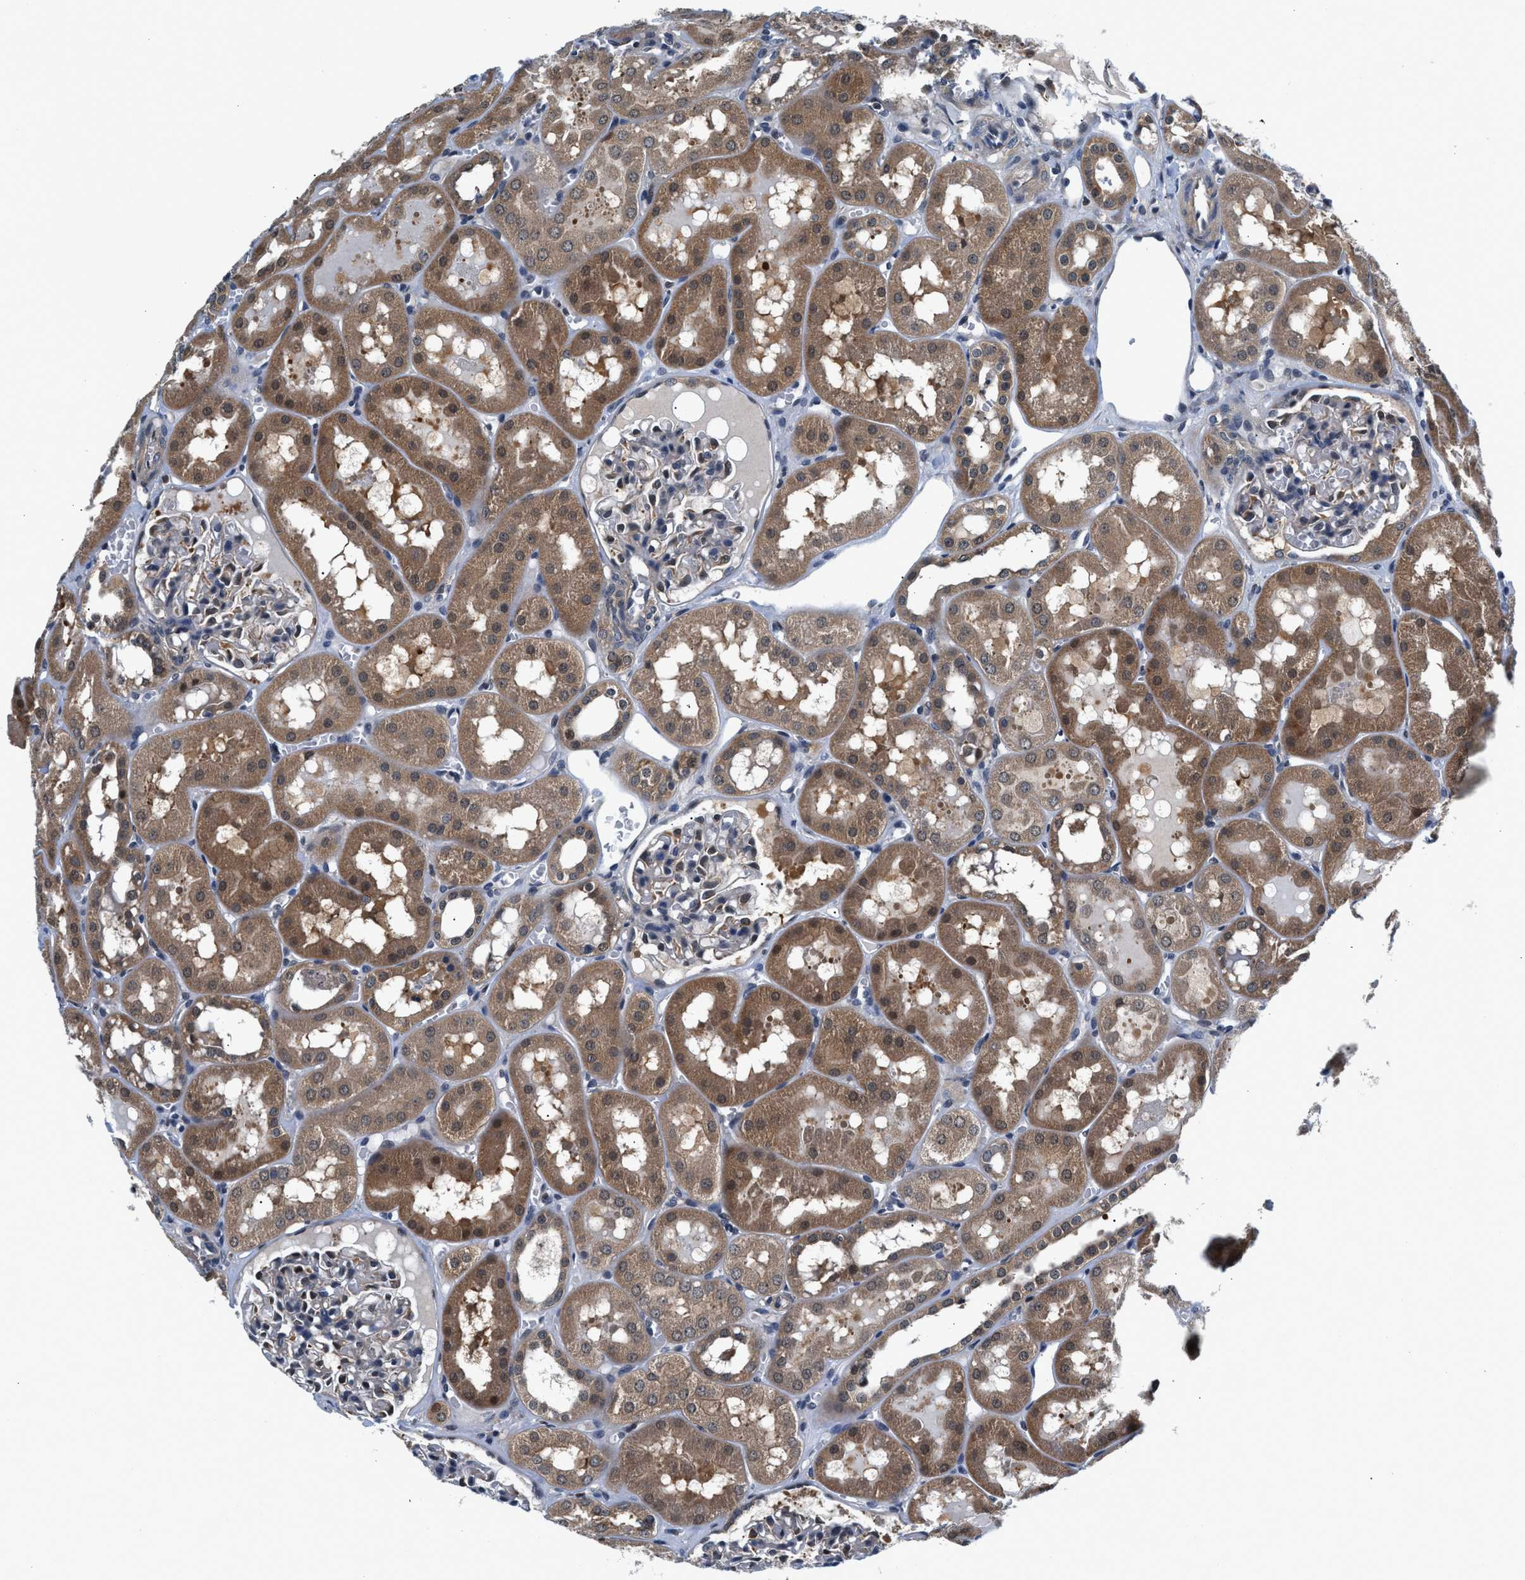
{"staining": {"intensity": "weak", "quantity": "<25%", "location": "cytoplasmic/membranous"}, "tissue": "kidney", "cell_type": "Cells in glomeruli", "image_type": "normal", "snomed": [{"axis": "morphology", "description": "Normal tissue, NOS"}, {"axis": "topography", "description": "Kidney"}, {"axis": "topography", "description": "Urinary bladder"}], "caption": "Immunohistochemical staining of normal human kidney demonstrates no significant expression in cells in glomeruli. Nuclei are stained in blue.", "gene": "PRPSAP2", "patient": {"sex": "male", "age": 16}}